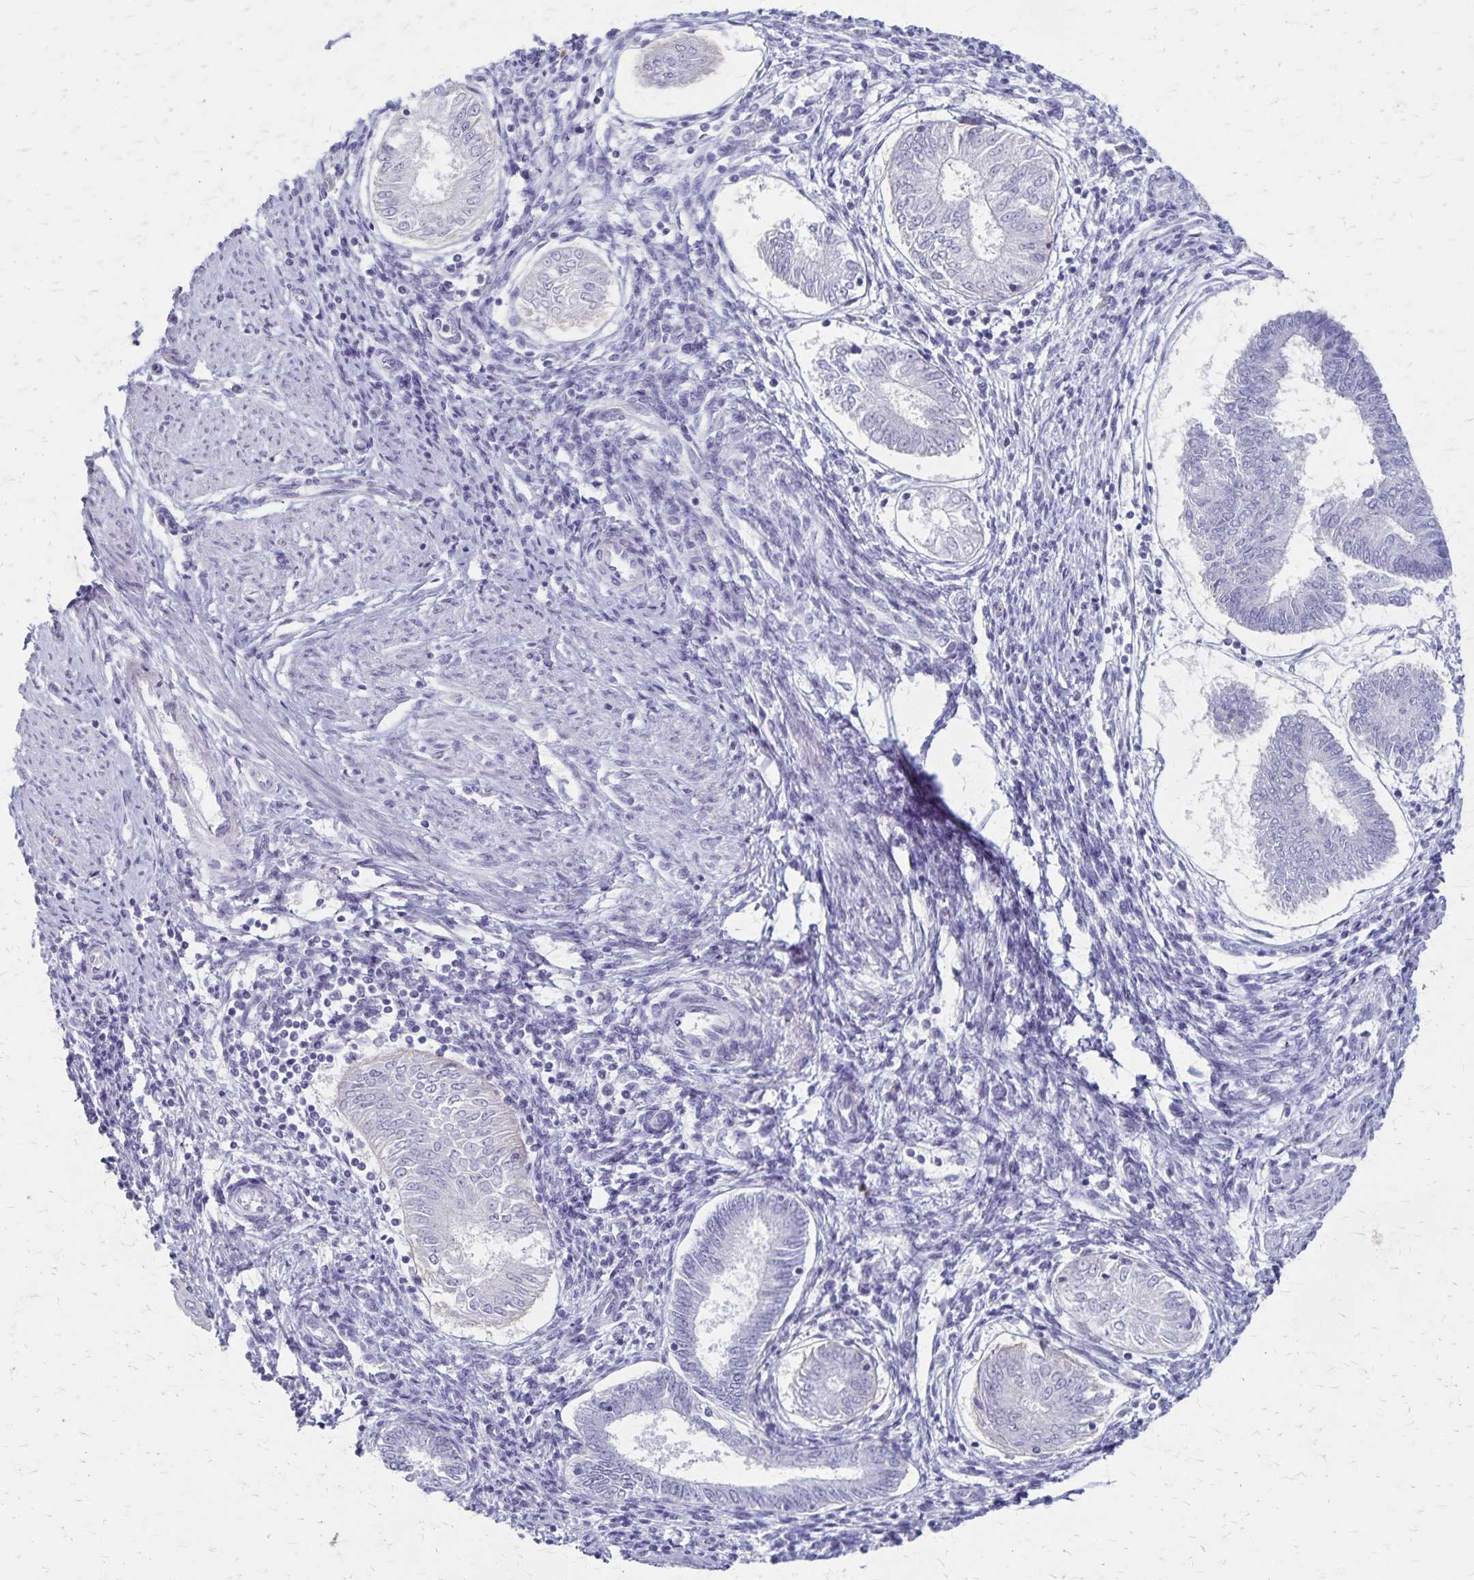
{"staining": {"intensity": "negative", "quantity": "none", "location": "none"}, "tissue": "endometrial cancer", "cell_type": "Tumor cells", "image_type": "cancer", "snomed": [{"axis": "morphology", "description": "Adenocarcinoma, NOS"}, {"axis": "topography", "description": "Endometrium"}], "caption": "High power microscopy micrograph of an immunohistochemistry micrograph of endometrial adenocarcinoma, revealing no significant expression in tumor cells. (Stains: DAB (3,3'-diaminobenzidine) IHC with hematoxylin counter stain, Microscopy: brightfield microscopy at high magnification).", "gene": "RASL10B", "patient": {"sex": "female", "age": 68}}